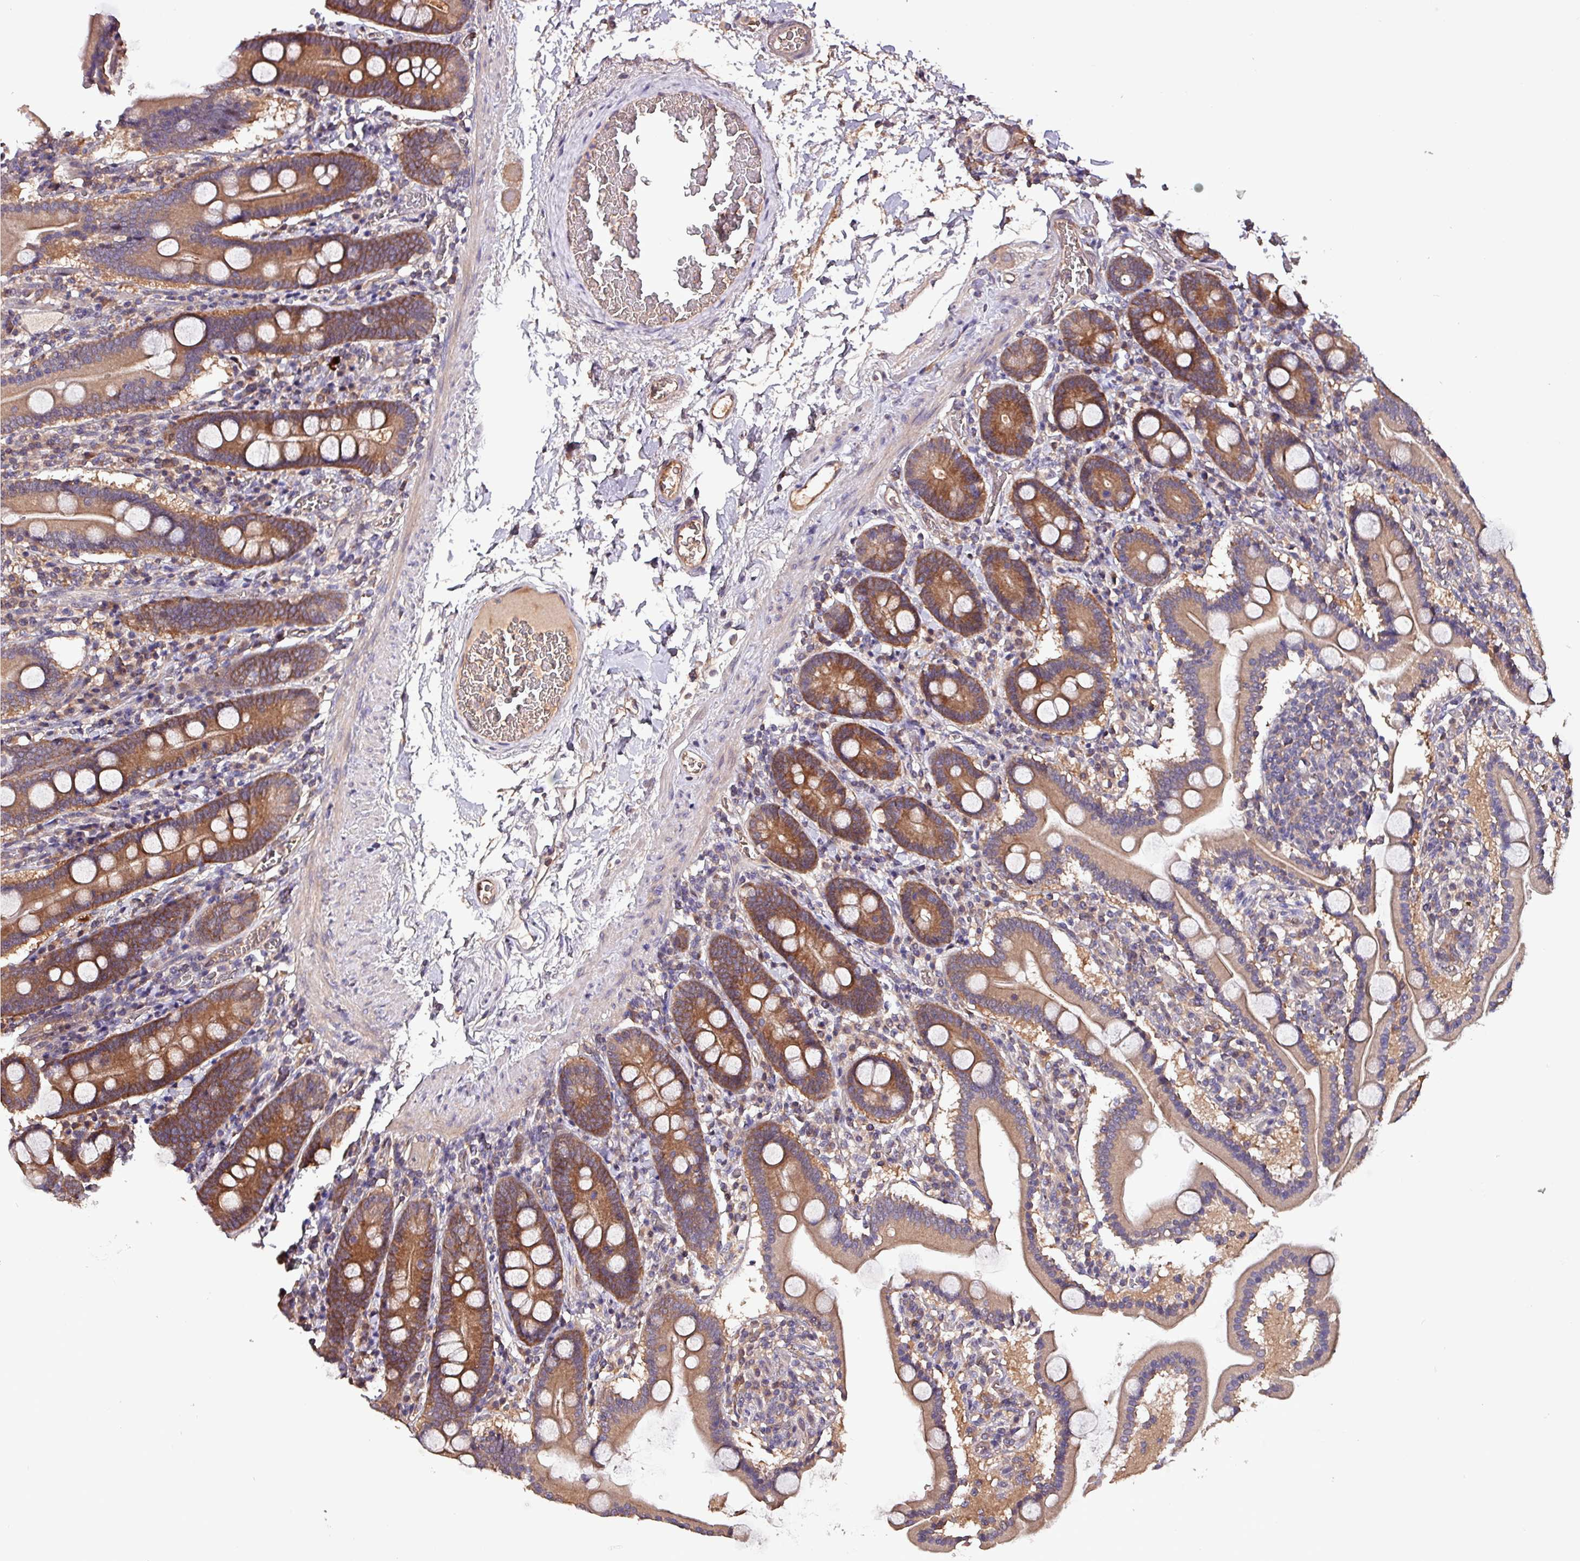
{"staining": {"intensity": "moderate", "quantity": ">75%", "location": "cytoplasmic/membranous"}, "tissue": "duodenum", "cell_type": "Glandular cells", "image_type": "normal", "snomed": [{"axis": "morphology", "description": "Normal tissue, NOS"}, {"axis": "topography", "description": "Duodenum"}], "caption": "The histopathology image shows a brown stain indicating the presence of a protein in the cytoplasmic/membranous of glandular cells in duodenum.", "gene": "PAFAH1B2", "patient": {"sex": "male", "age": 55}}